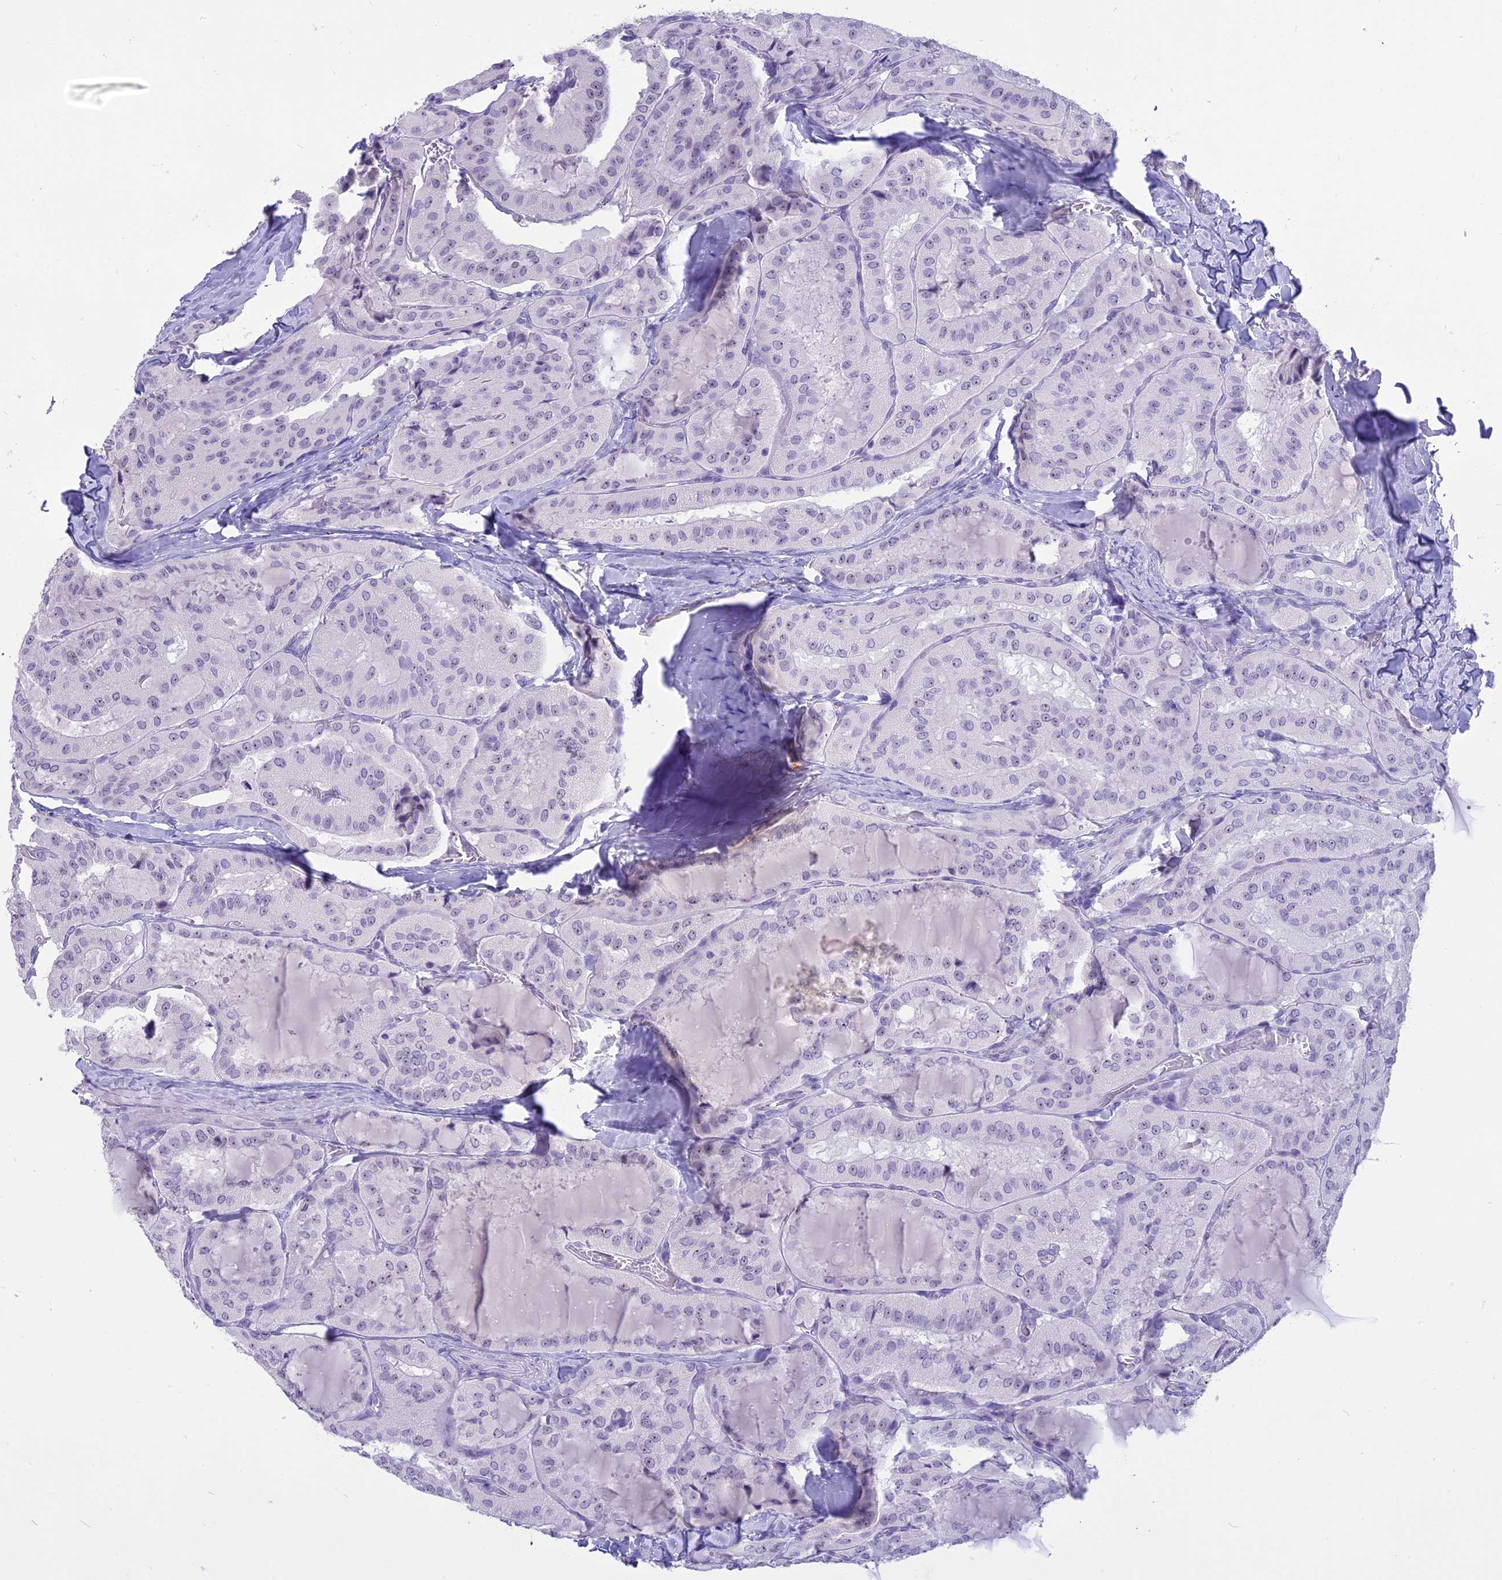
{"staining": {"intensity": "negative", "quantity": "none", "location": "none"}, "tissue": "thyroid cancer", "cell_type": "Tumor cells", "image_type": "cancer", "snomed": [{"axis": "morphology", "description": "Normal tissue, NOS"}, {"axis": "morphology", "description": "Papillary adenocarcinoma, NOS"}, {"axis": "topography", "description": "Thyroid gland"}], "caption": "Tumor cells show no significant staining in thyroid papillary adenocarcinoma.", "gene": "CMSS1", "patient": {"sex": "female", "age": 59}}